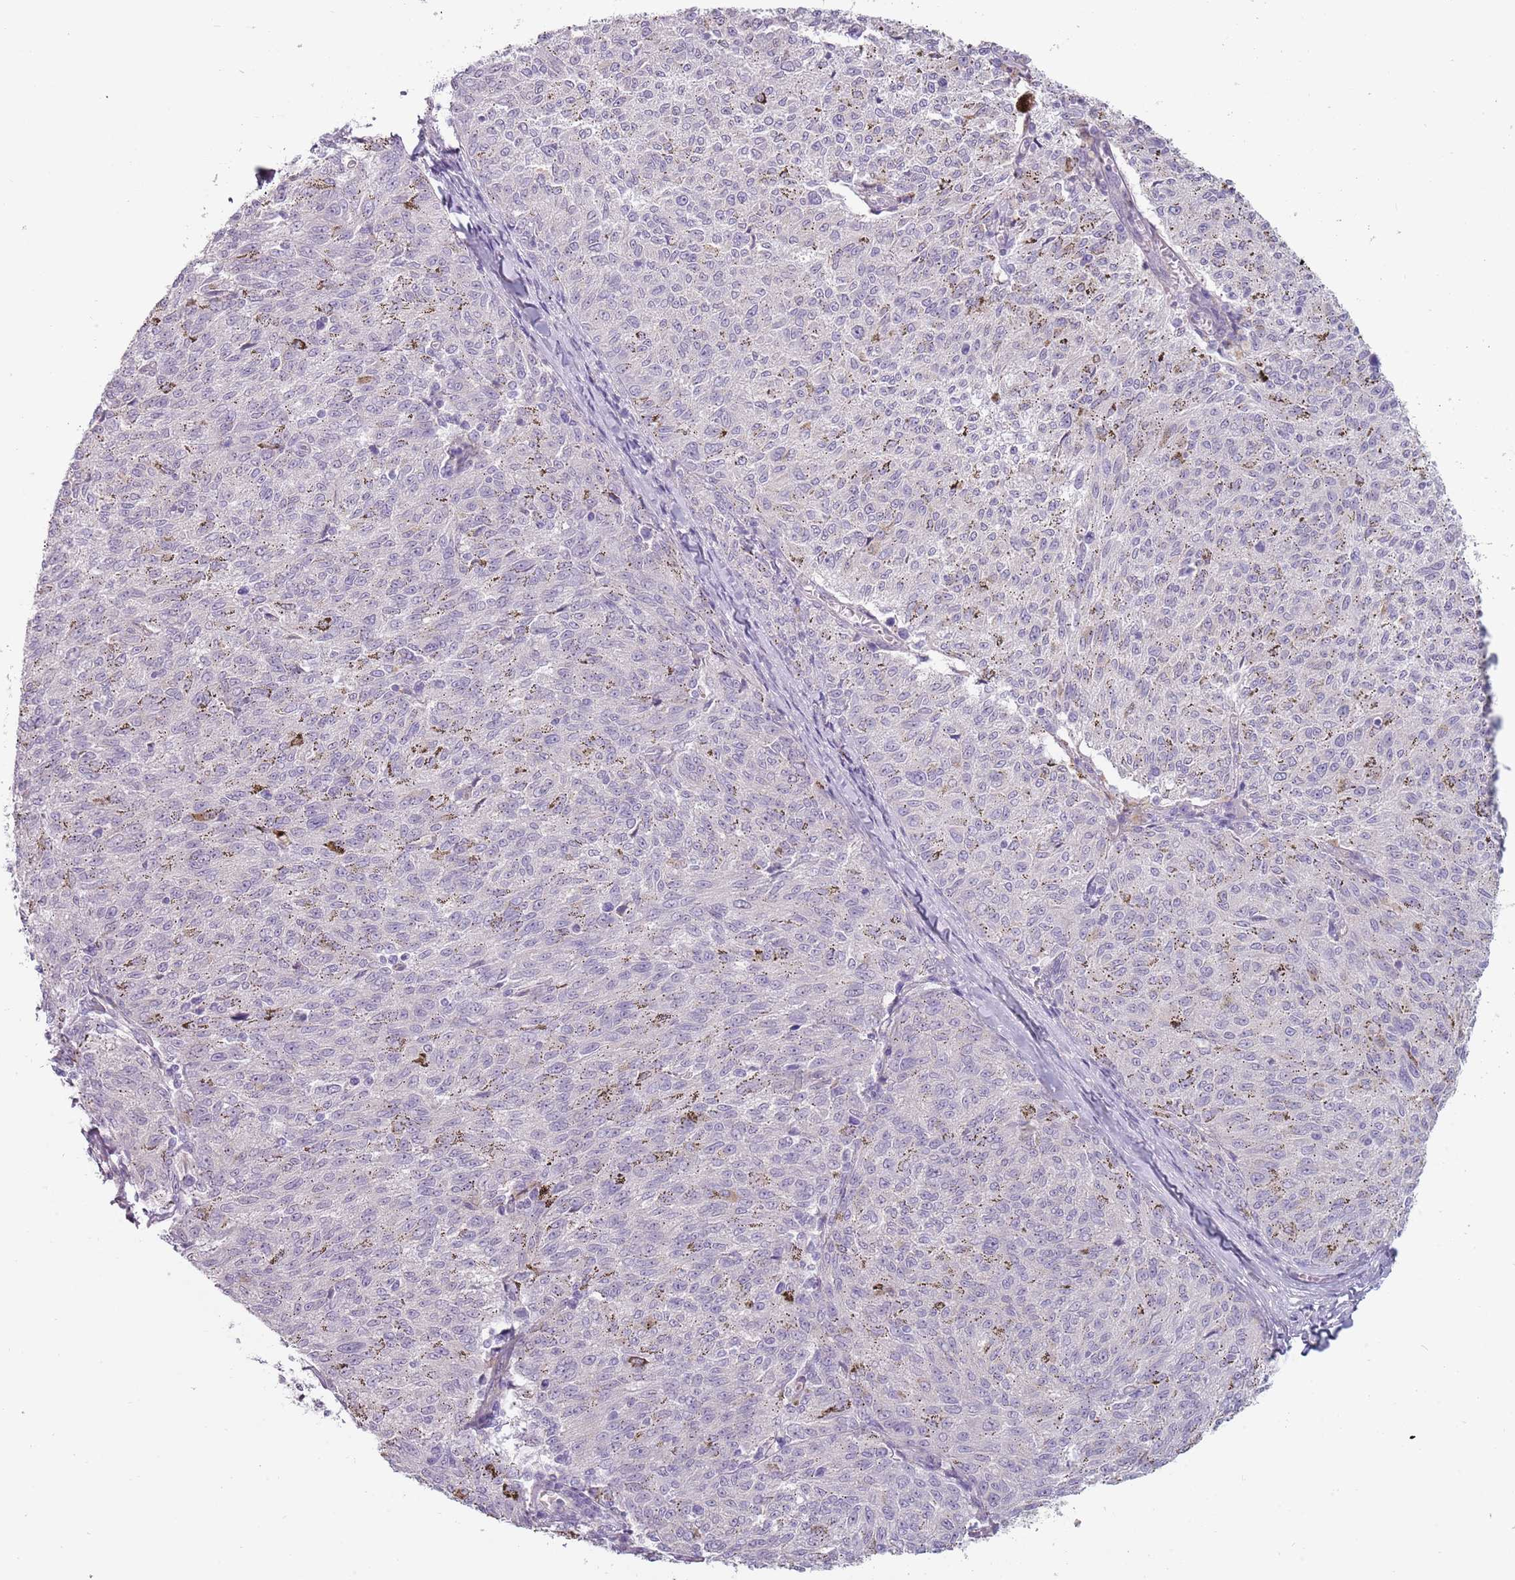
{"staining": {"intensity": "negative", "quantity": "none", "location": "none"}, "tissue": "melanoma", "cell_type": "Tumor cells", "image_type": "cancer", "snomed": [{"axis": "morphology", "description": "Malignant melanoma, NOS"}, {"axis": "topography", "description": "Skin"}], "caption": "IHC of human malignant melanoma demonstrates no staining in tumor cells.", "gene": "RFX2", "patient": {"sex": "female", "age": 72}}